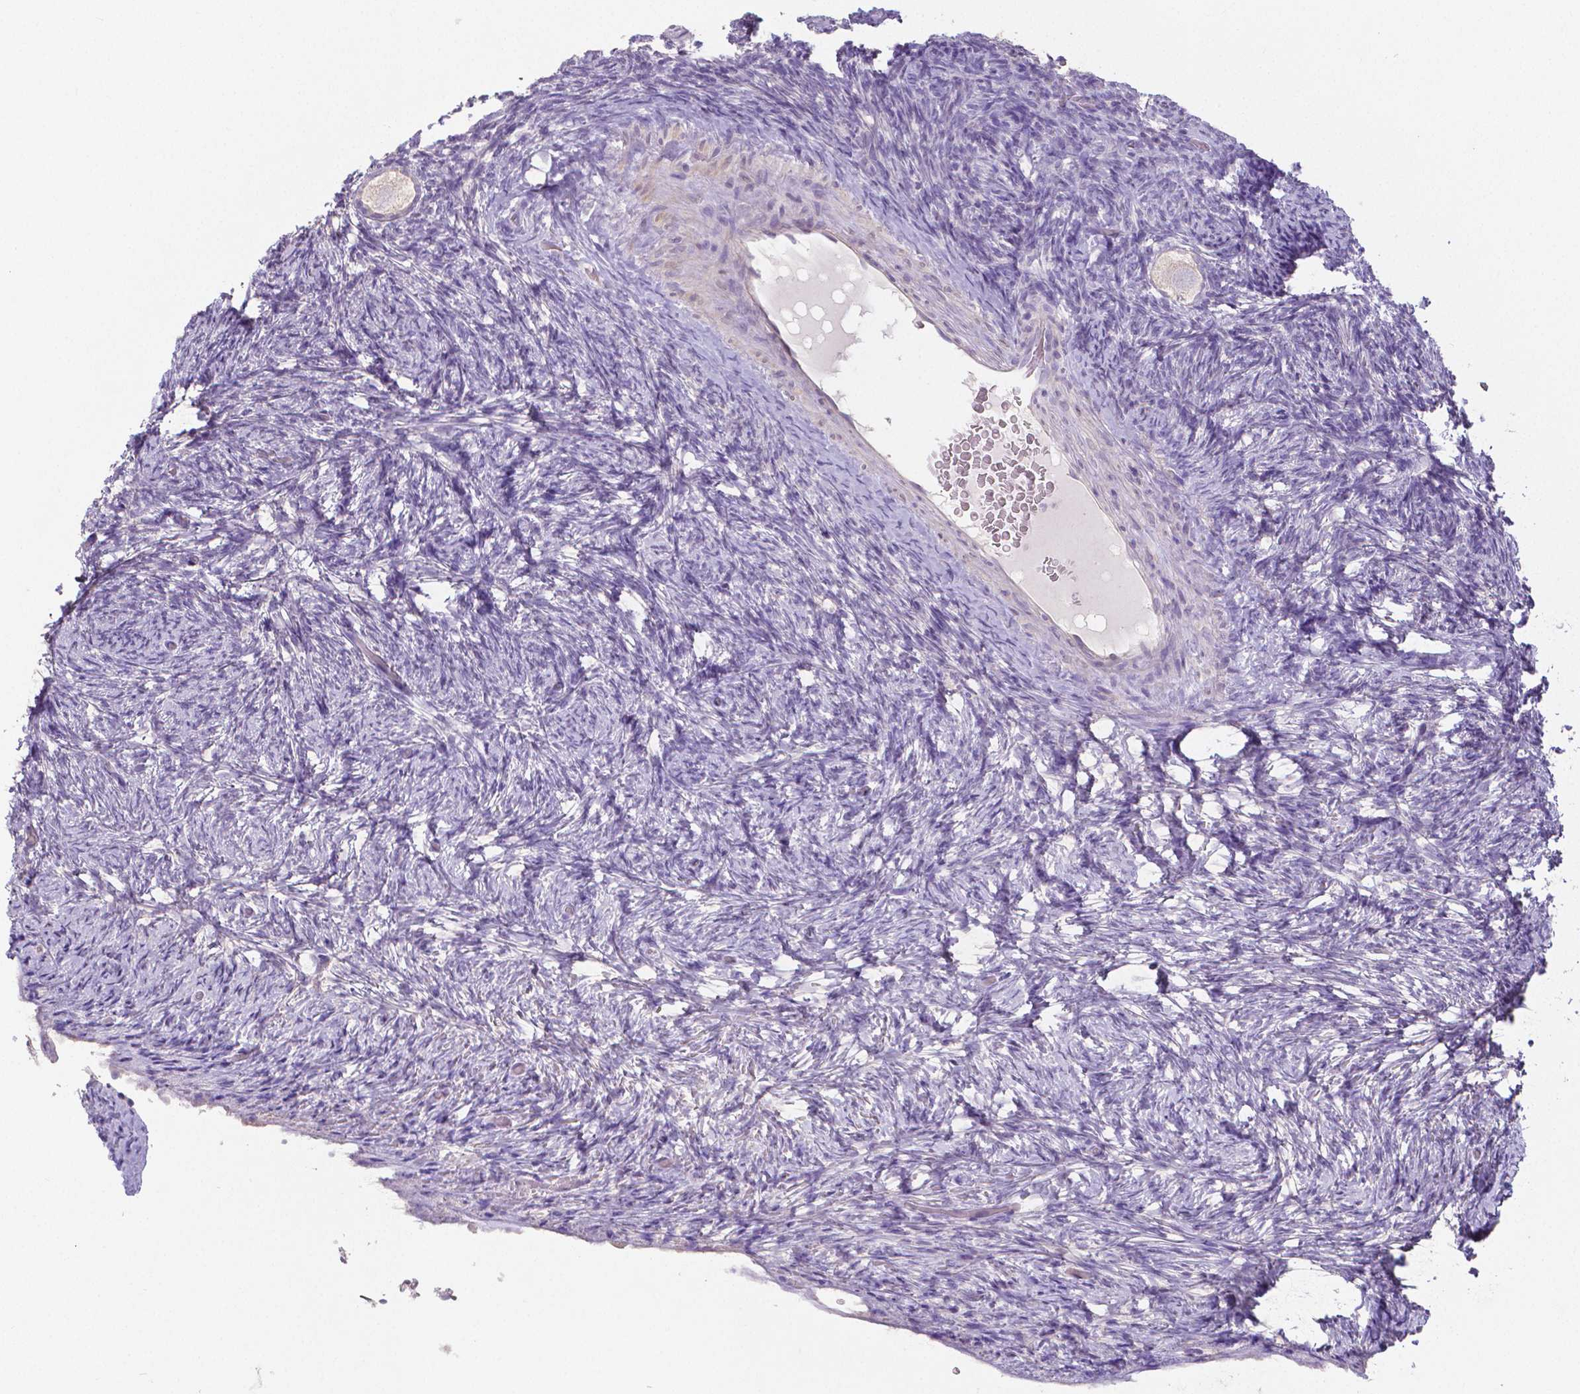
{"staining": {"intensity": "negative", "quantity": "none", "location": "none"}, "tissue": "ovary", "cell_type": "Follicle cells", "image_type": "normal", "snomed": [{"axis": "morphology", "description": "Normal tissue, NOS"}, {"axis": "topography", "description": "Ovary"}], "caption": "An immunohistochemistry (IHC) image of unremarkable ovary is shown. There is no staining in follicle cells of ovary. The staining is performed using DAB brown chromogen with nuclei counter-stained in using hematoxylin.", "gene": "CRMP1", "patient": {"sex": "female", "age": 34}}